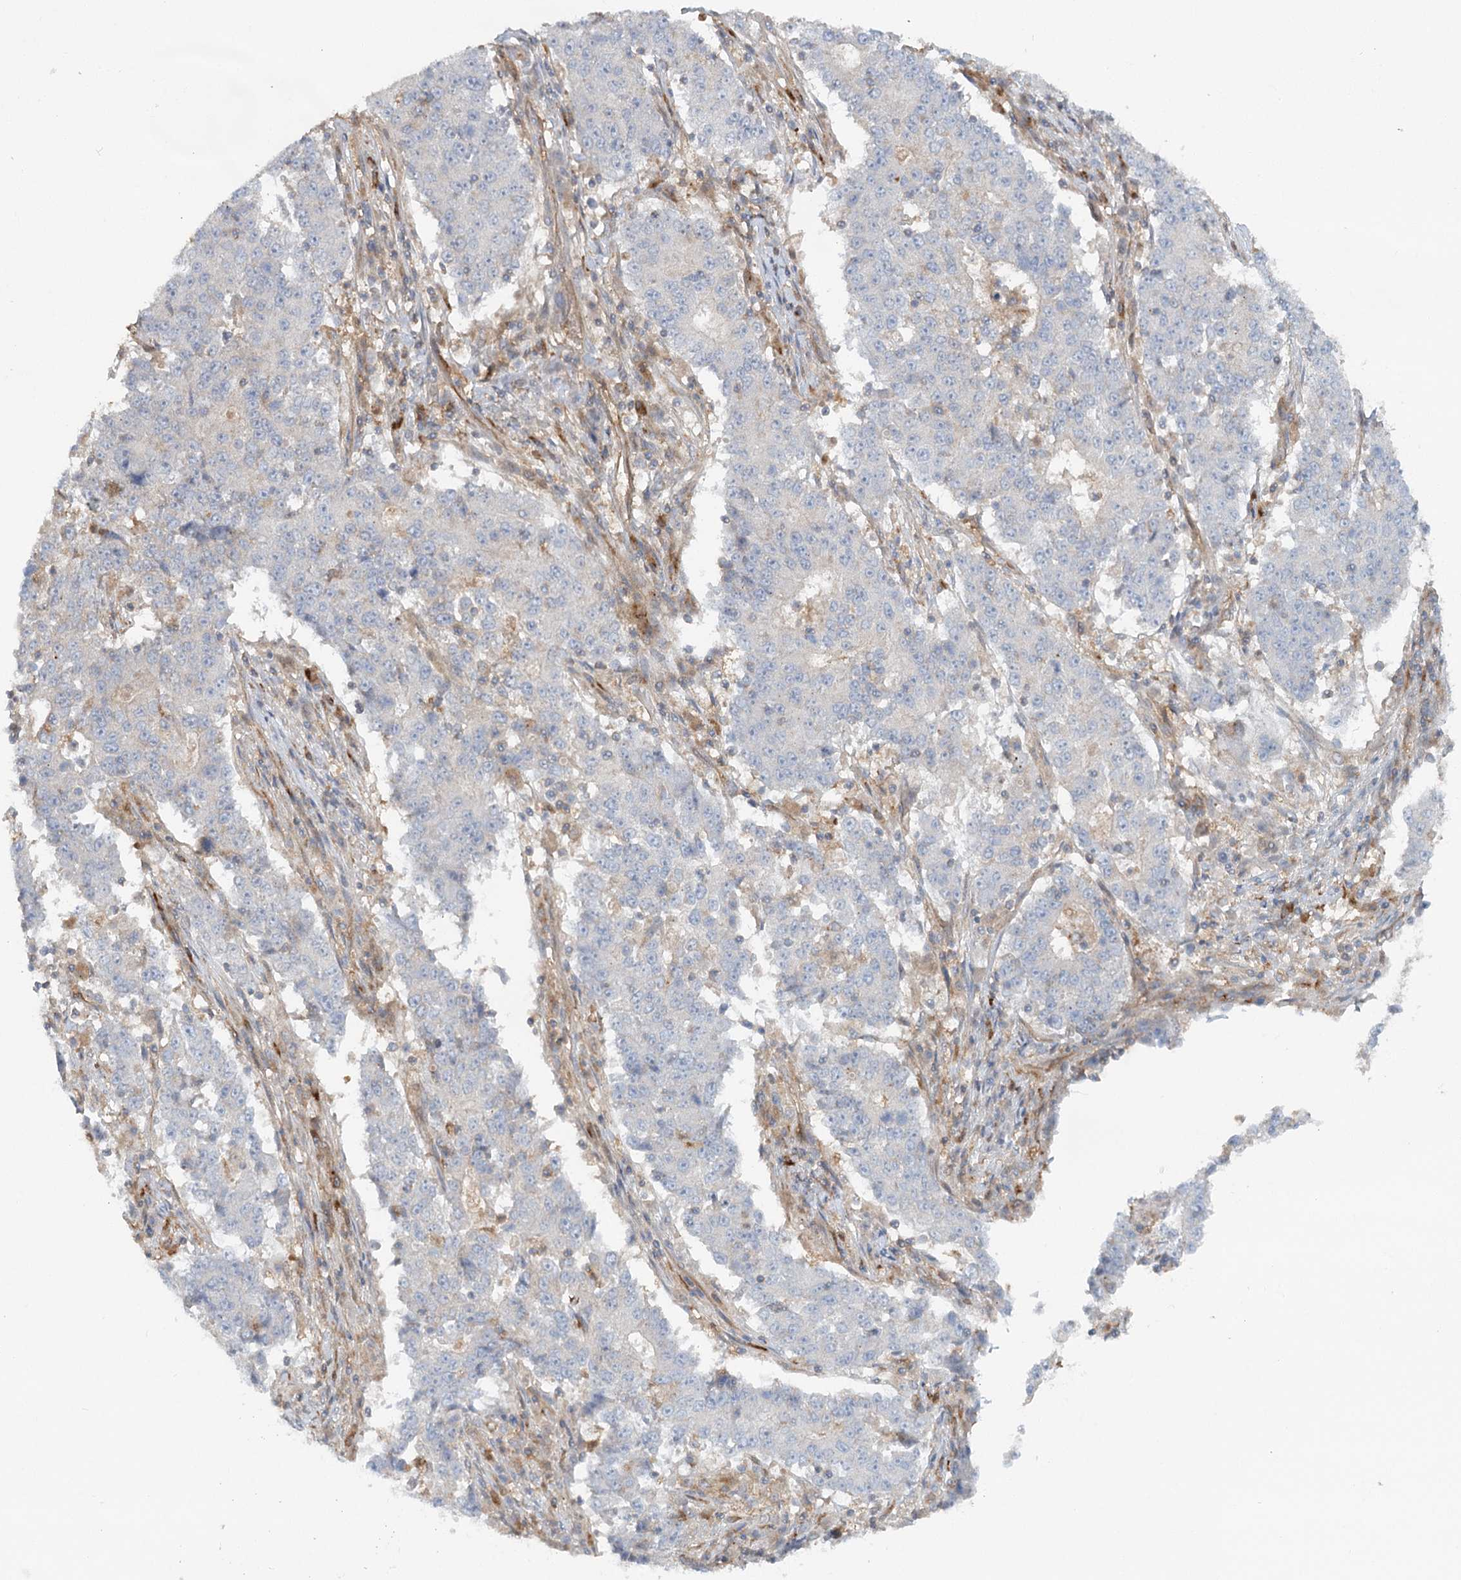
{"staining": {"intensity": "negative", "quantity": "none", "location": "none"}, "tissue": "stomach cancer", "cell_type": "Tumor cells", "image_type": "cancer", "snomed": [{"axis": "morphology", "description": "Adenocarcinoma, NOS"}, {"axis": "topography", "description": "Stomach"}], "caption": "Immunohistochemical staining of human stomach cancer (adenocarcinoma) demonstrates no significant staining in tumor cells.", "gene": "GBE1", "patient": {"sex": "male", "age": 59}}